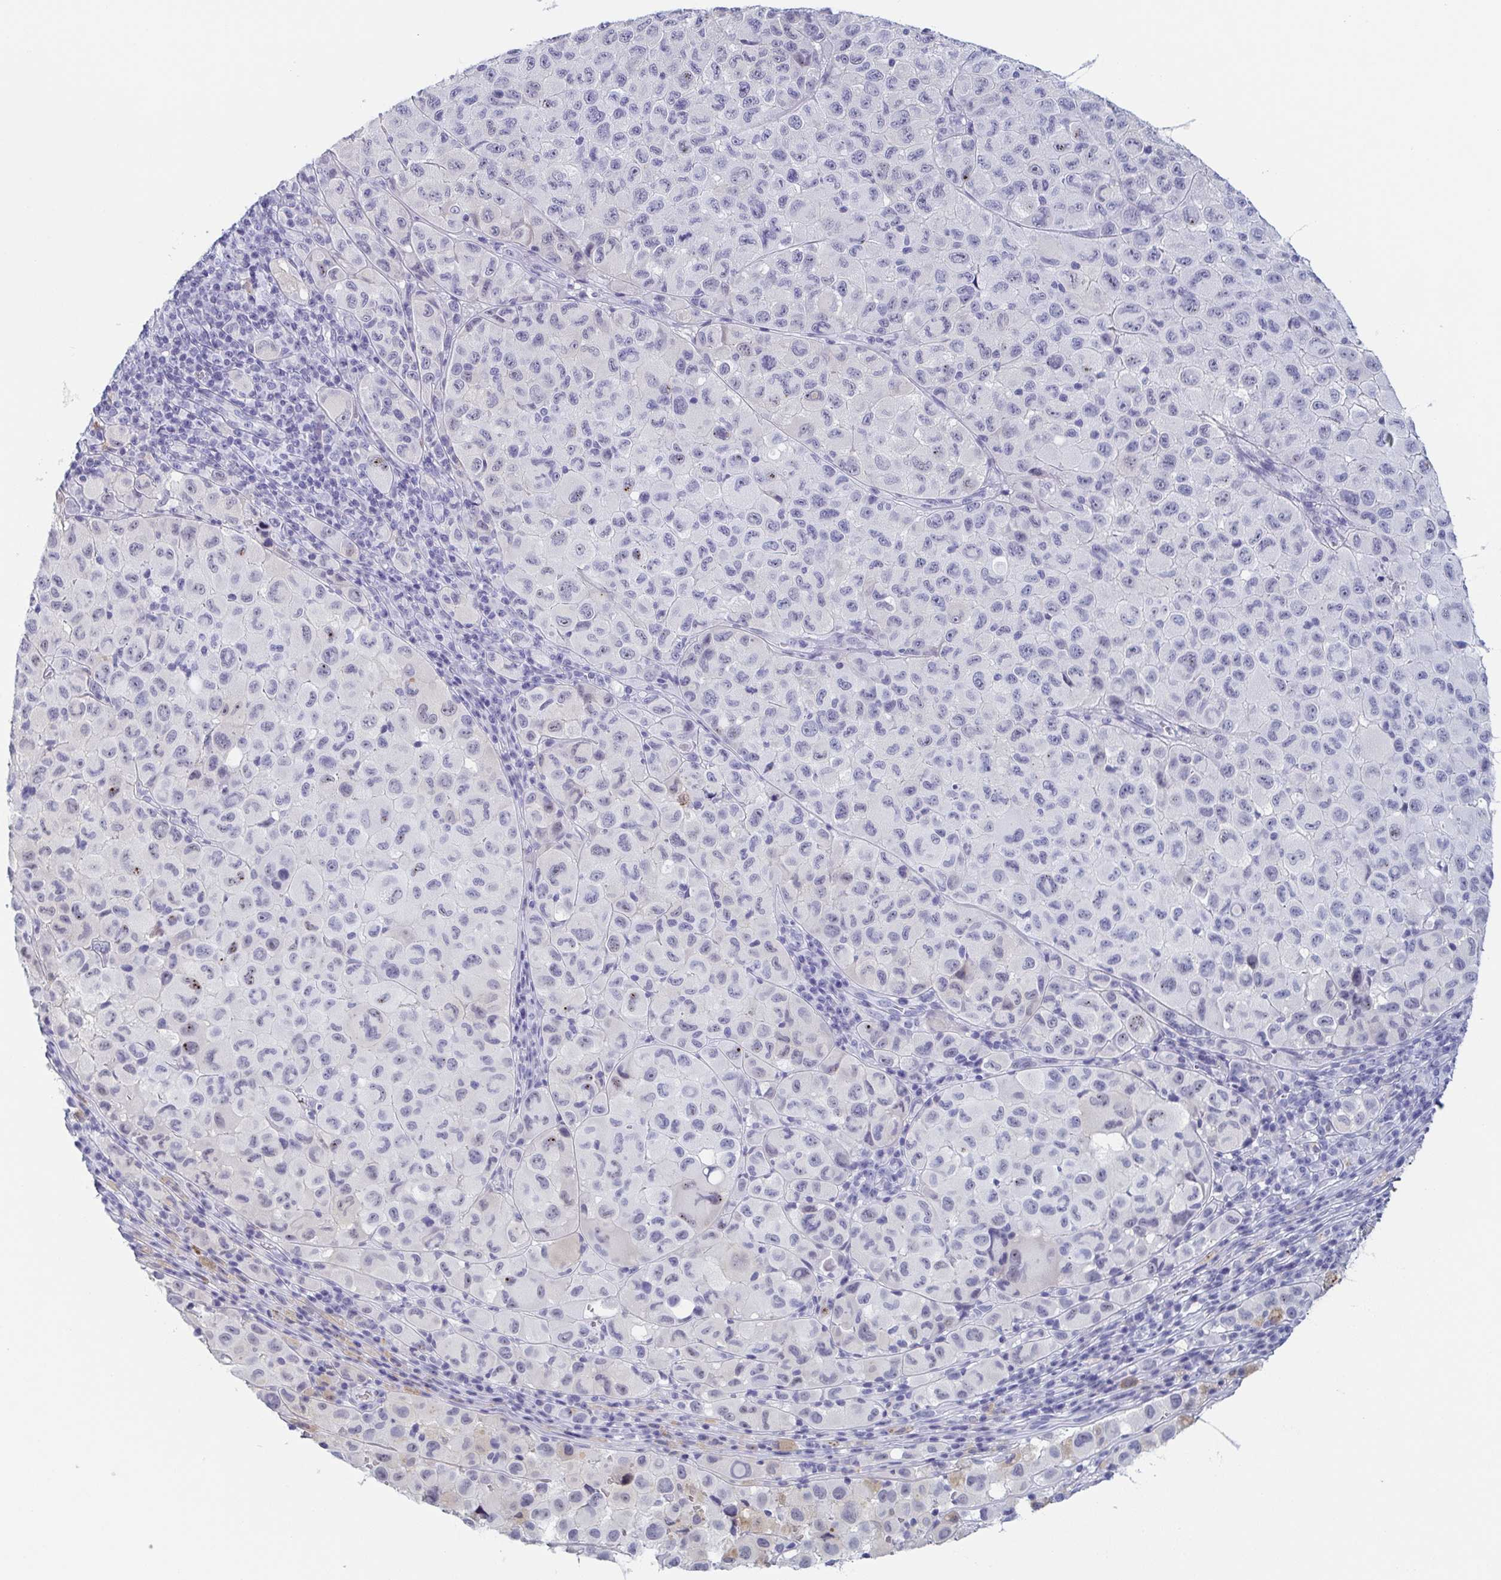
{"staining": {"intensity": "moderate", "quantity": "<25%", "location": "cytoplasmic/membranous"}, "tissue": "melanoma", "cell_type": "Tumor cells", "image_type": "cancer", "snomed": [{"axis": "morphology", "description": "Malignant melanoma, NOS"}, {"axis": "topography", "description": "Skin"}], "caption": "Immunohistochemical staining of malignant melanoma reveals moderate cytoplasmic/membranous protein expression in about <25% of tumor cells.", "gene": "REG4", "patient": {"sex": "male", "age": 93}}